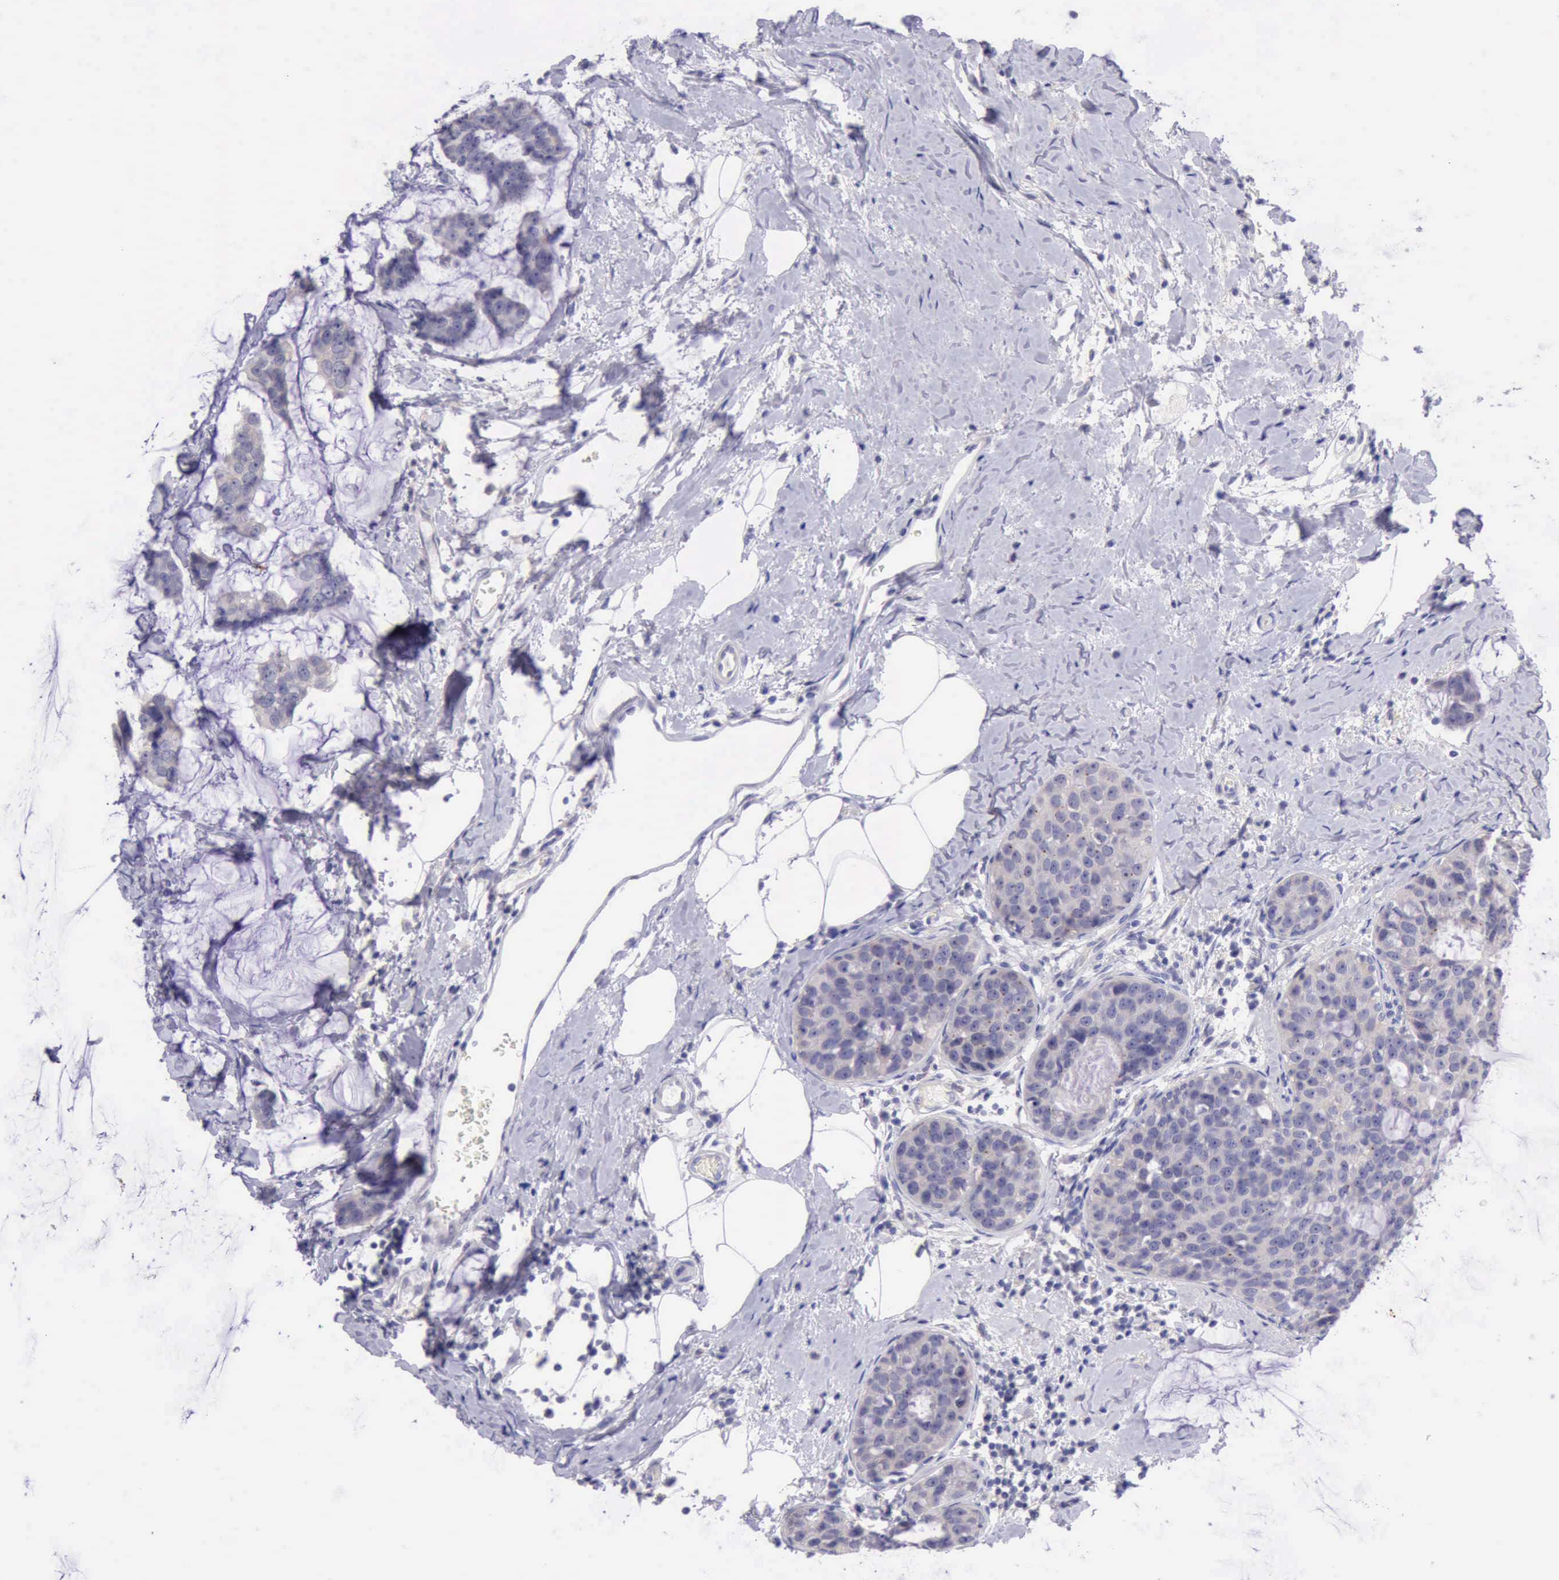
{"staining": {"intensity": "negative", "quantity": "none", "location": "none"}, "tissue": "breast cancer", "cell_type": "Tumor cells", "image_type": "cancer", "snomed": [{"axis": "morphology", "description": "Normal tissue, NOS"}, {"axis": "morphology", "description": "Duct carcinoma"}, {"axis": "topography", "description": "Breast"}], "caption": "Breast cancer stained for a protein using IHC demonstrates no staining tumor cells.", "gene": "LRFN5", "patient": {"sex": "female", "age": 50}}